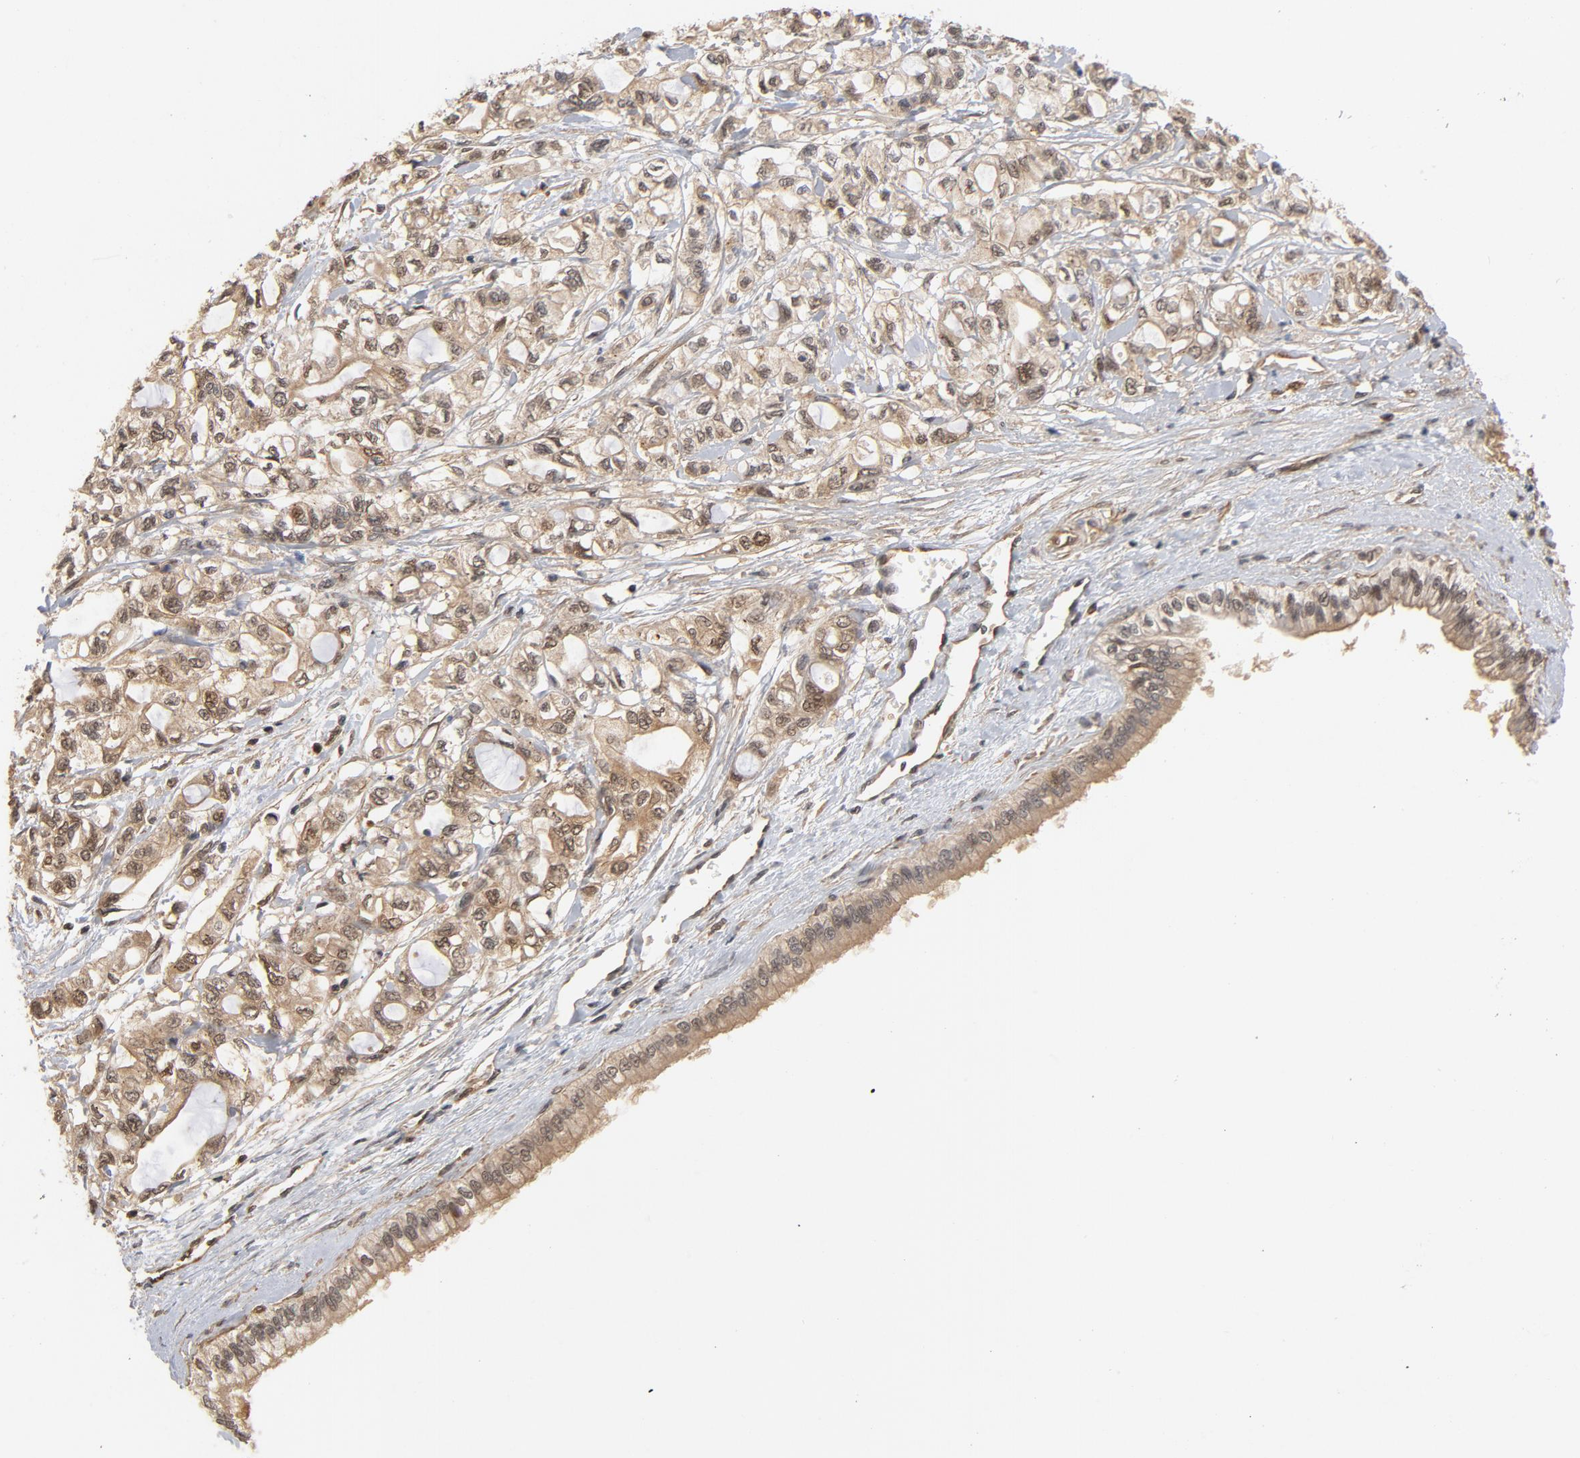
{"staining": {"intensity": "moderate", "quantity": ">75%", "location": "cytoplasmic/membranous,nuclear"}, "tissue": "pancreatic cancer", "cell_type": "Tumor cells", "image_type": "cancer", "snomed": [{"axis": "morphology", "description": "Adenocarcinoma, NOS"}, {"axis": "topography", "description": "Pancreas"}], "caption": "A micrograph of human pancreatic adenocarcinoma stained for a protein demonstrates moderate cytoplasmic/membranous and nuclear brown staining in tumor cells.", "gene": "CDC37", "patient": {"sex": "male", "age": 79}}